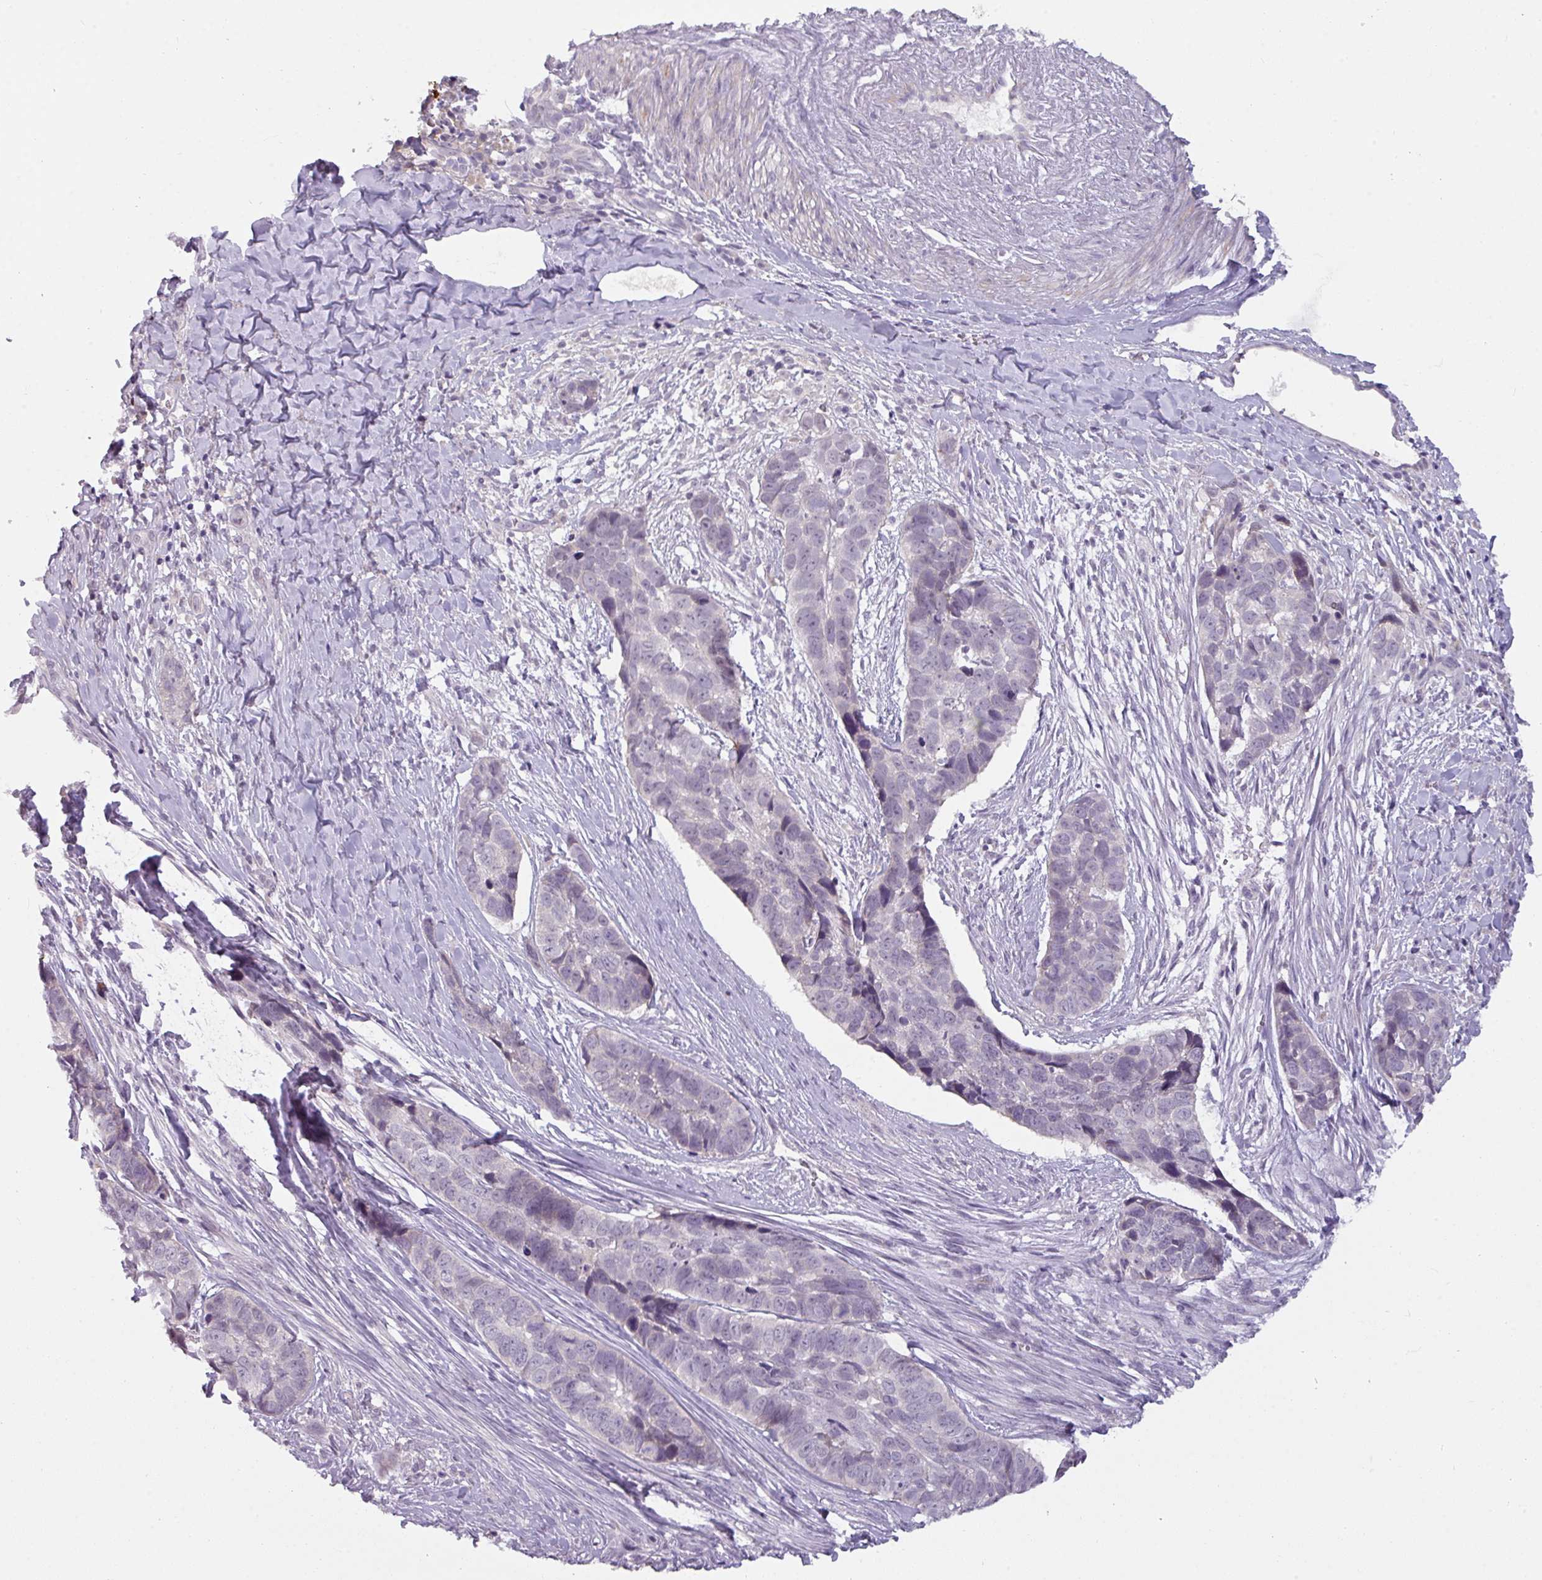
{"staining": {"intensity": "negative", "quantity": "none", "location": "none"}, "tissue": "skin cancer", "cell_type": "Tumor cells", "image_type": "cancer", "snomed": [{"axis": "morphology", "description": "Basal cell carcinoma"}, {"axis": "topography", "description": "Skin"}], "caption": "A histopathology image of human skin cancer (basal cell carcinoma) is negative for staining in tumor cells.", "gene": "C2orf68", "patient": {"sex": "female", "age": 82}}